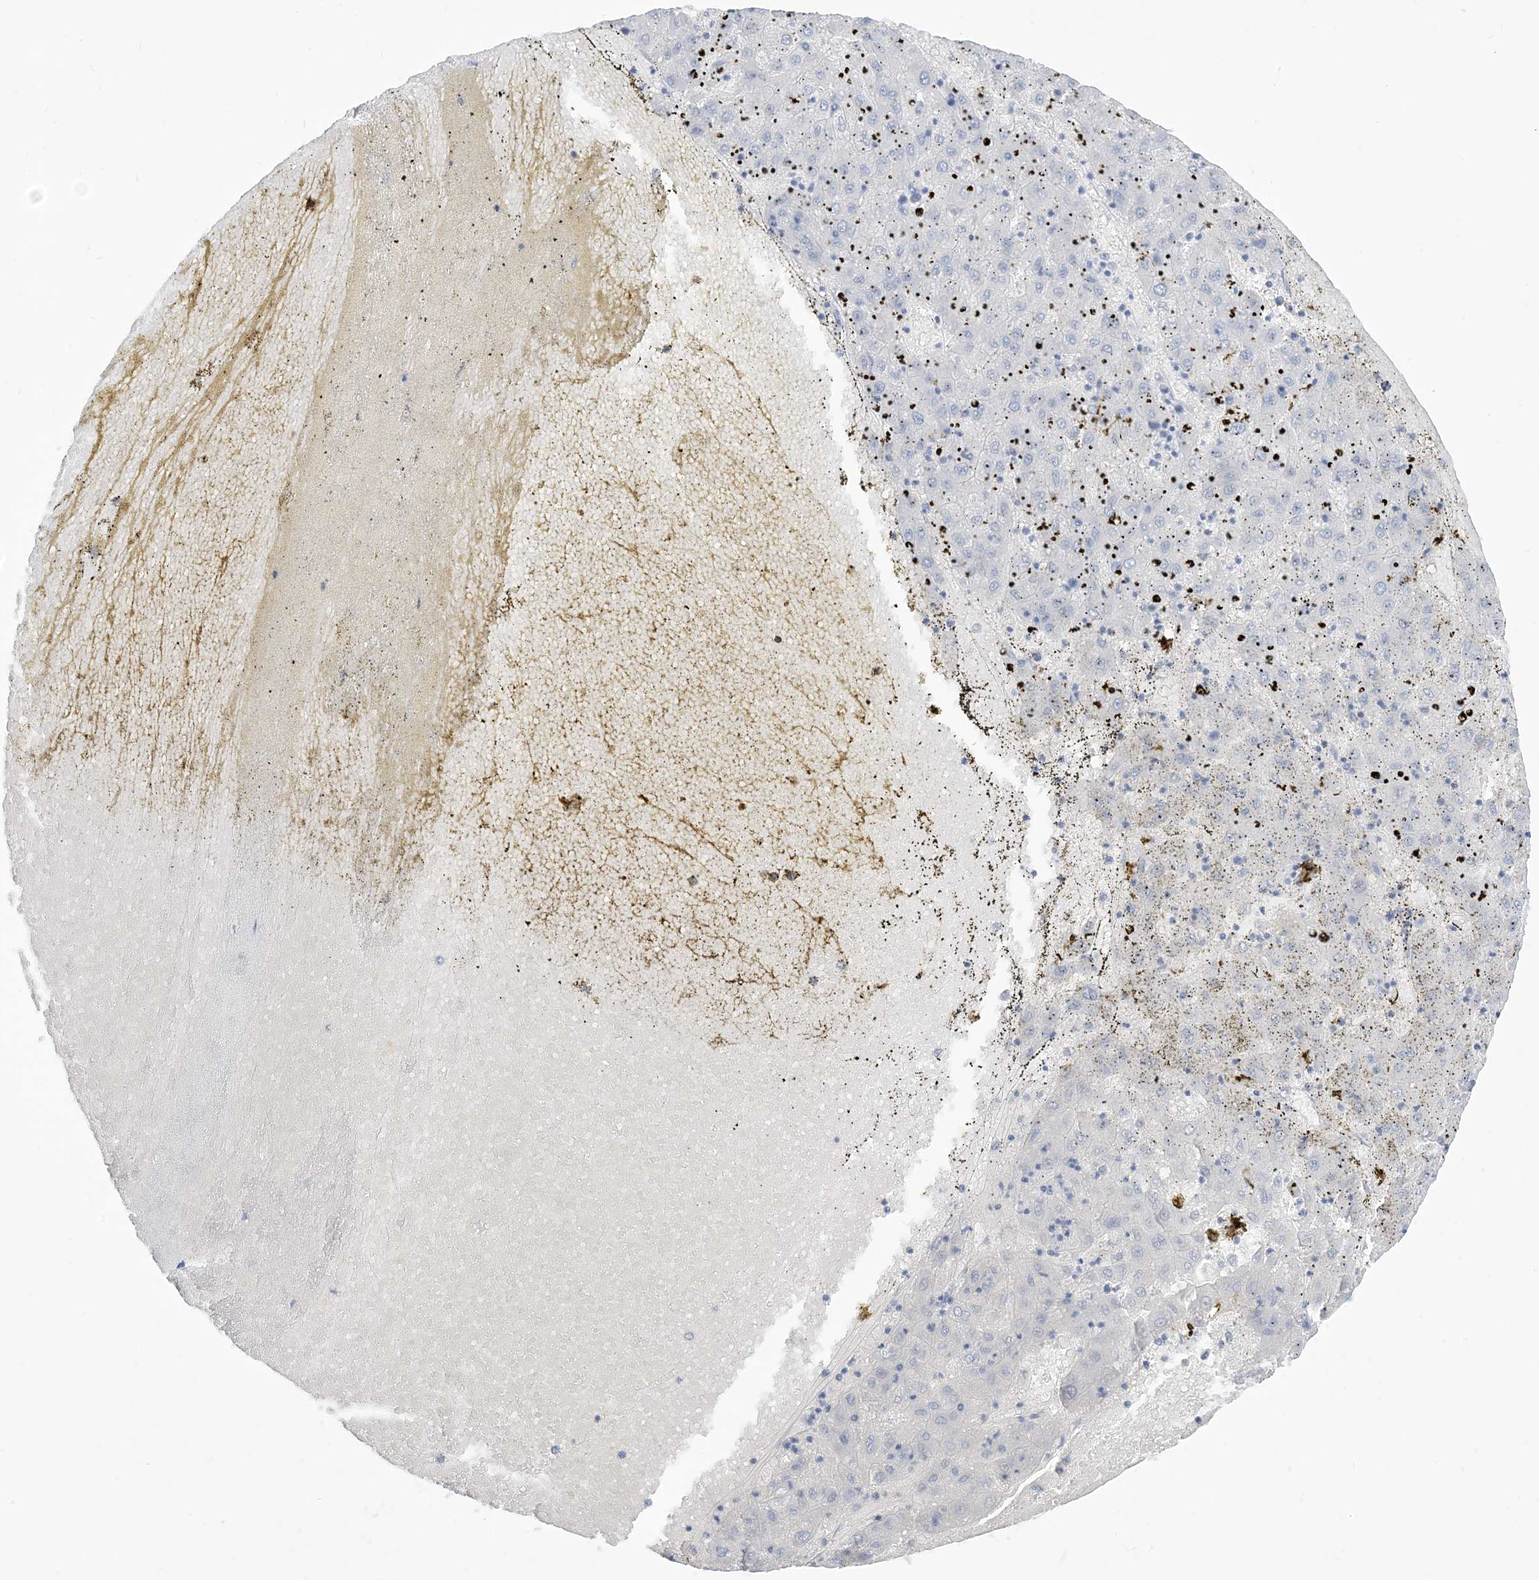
{"staining": {"intensity": "negative", "quantity": "none", "location": "none"}, "tissue": "liver cancer", "cell_type": "Tumor cells", "image_type": "cancer", "snomed": [{"axis": "morphology", "description": "Carcinoma, Hepatocellular, NOS"}, {"axis": "topography", "description": "Liver"}], "caption": "An IHC photomicrograph of liver cancer is shown. There is no staining in tumor cells of liver cancer.", "gene": "MARS2", "patient": {"sex": "male", "age": 72}}